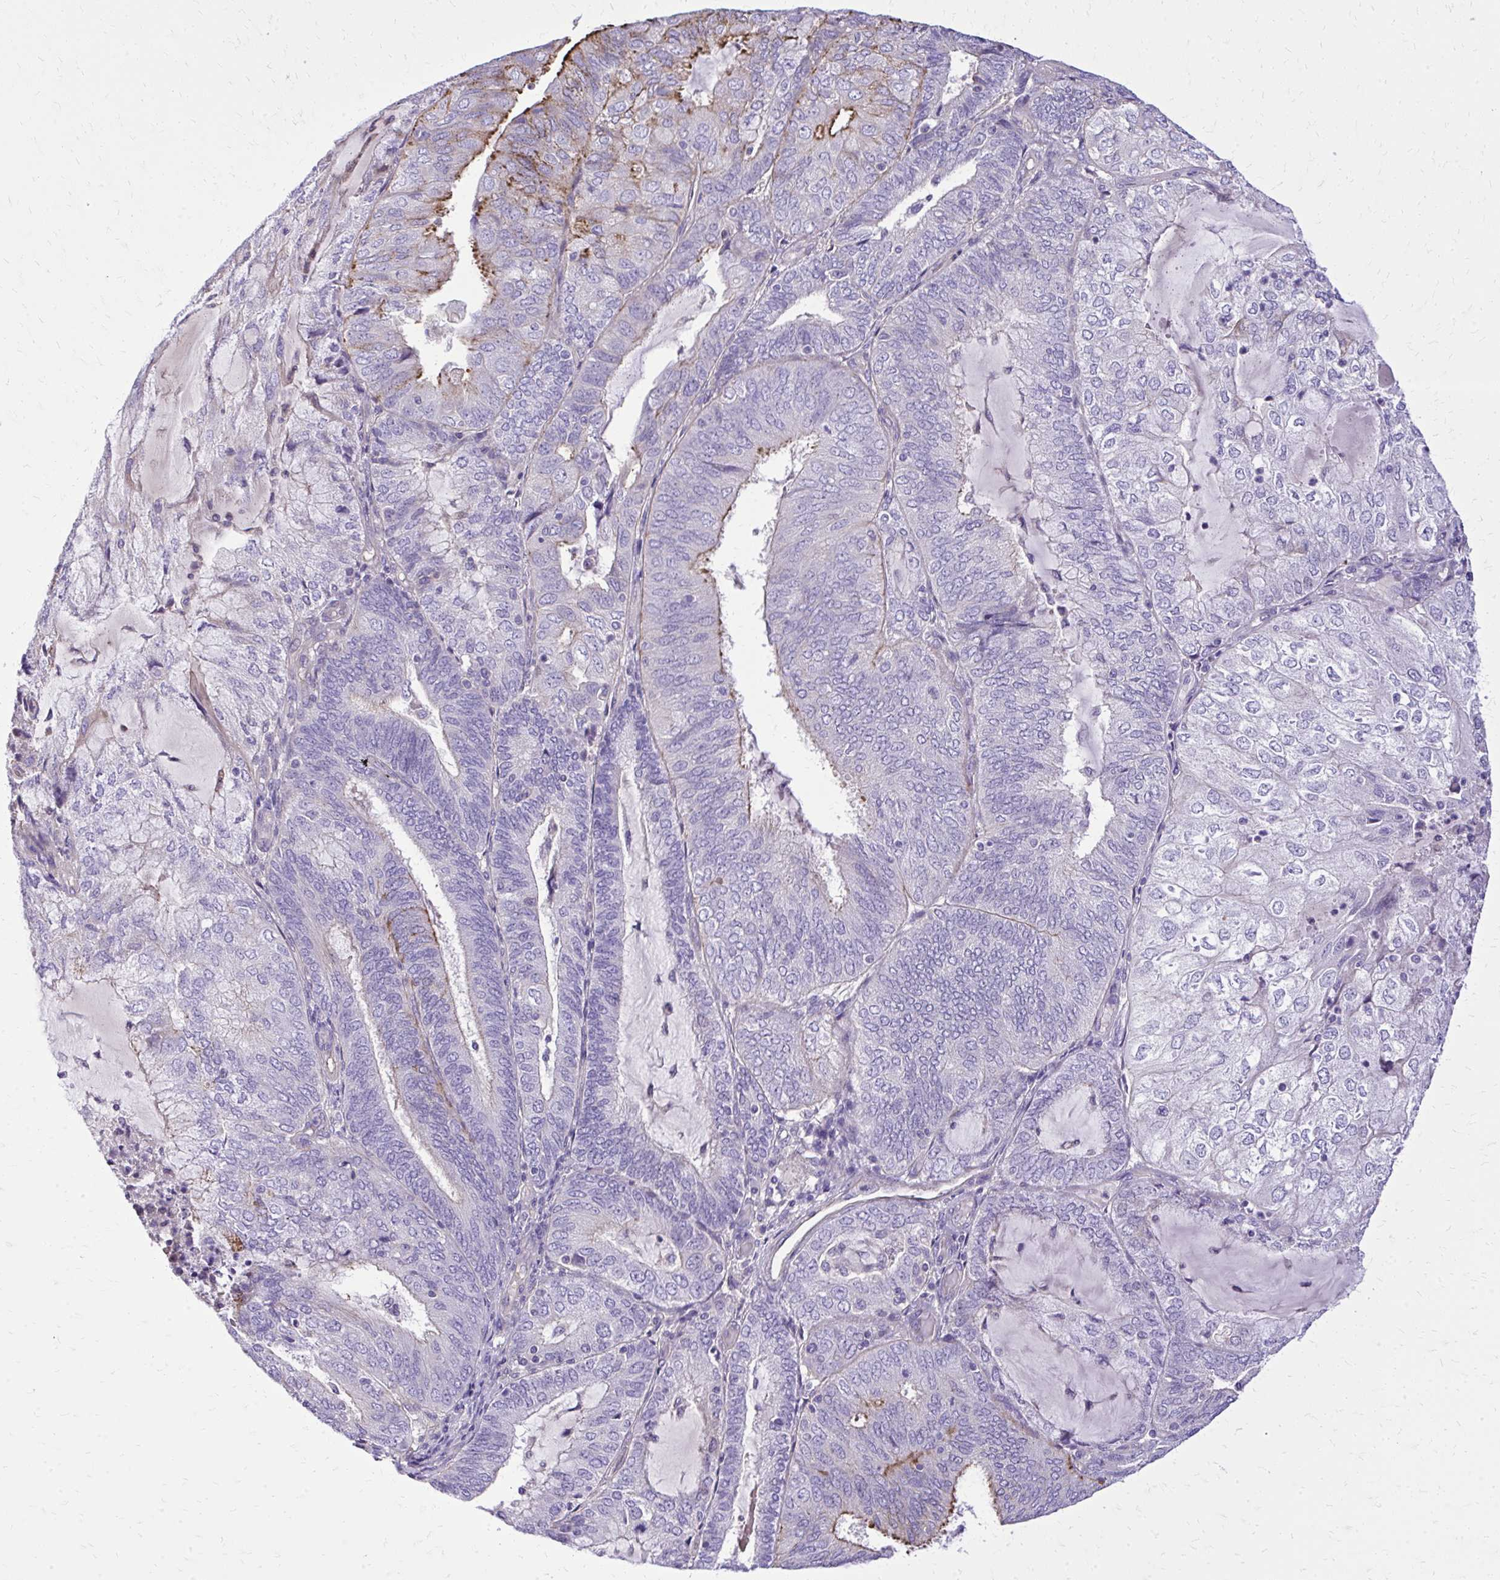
{"staining": {"intensity": "moderate", "quantity": "<25%", "location": "cytoplasmic/membranous"}, "tissue": "endometrial cancer", "cell_type": "Tumor cells", "image_type": "cancer", "snomed": [{"axis": "morphology", "description": "Adenocarcinoma, NOS"}, {"axis": "topography", "description": "Endometrium"}], "caption": "Endometrial cancer (adenocarcinoma) stained for a protein displays moderate cytoplasmic/membranous positivity in tumor cells.", "gene": "RUNDC3B", "patient": {"sex": "female", "age": 81}}